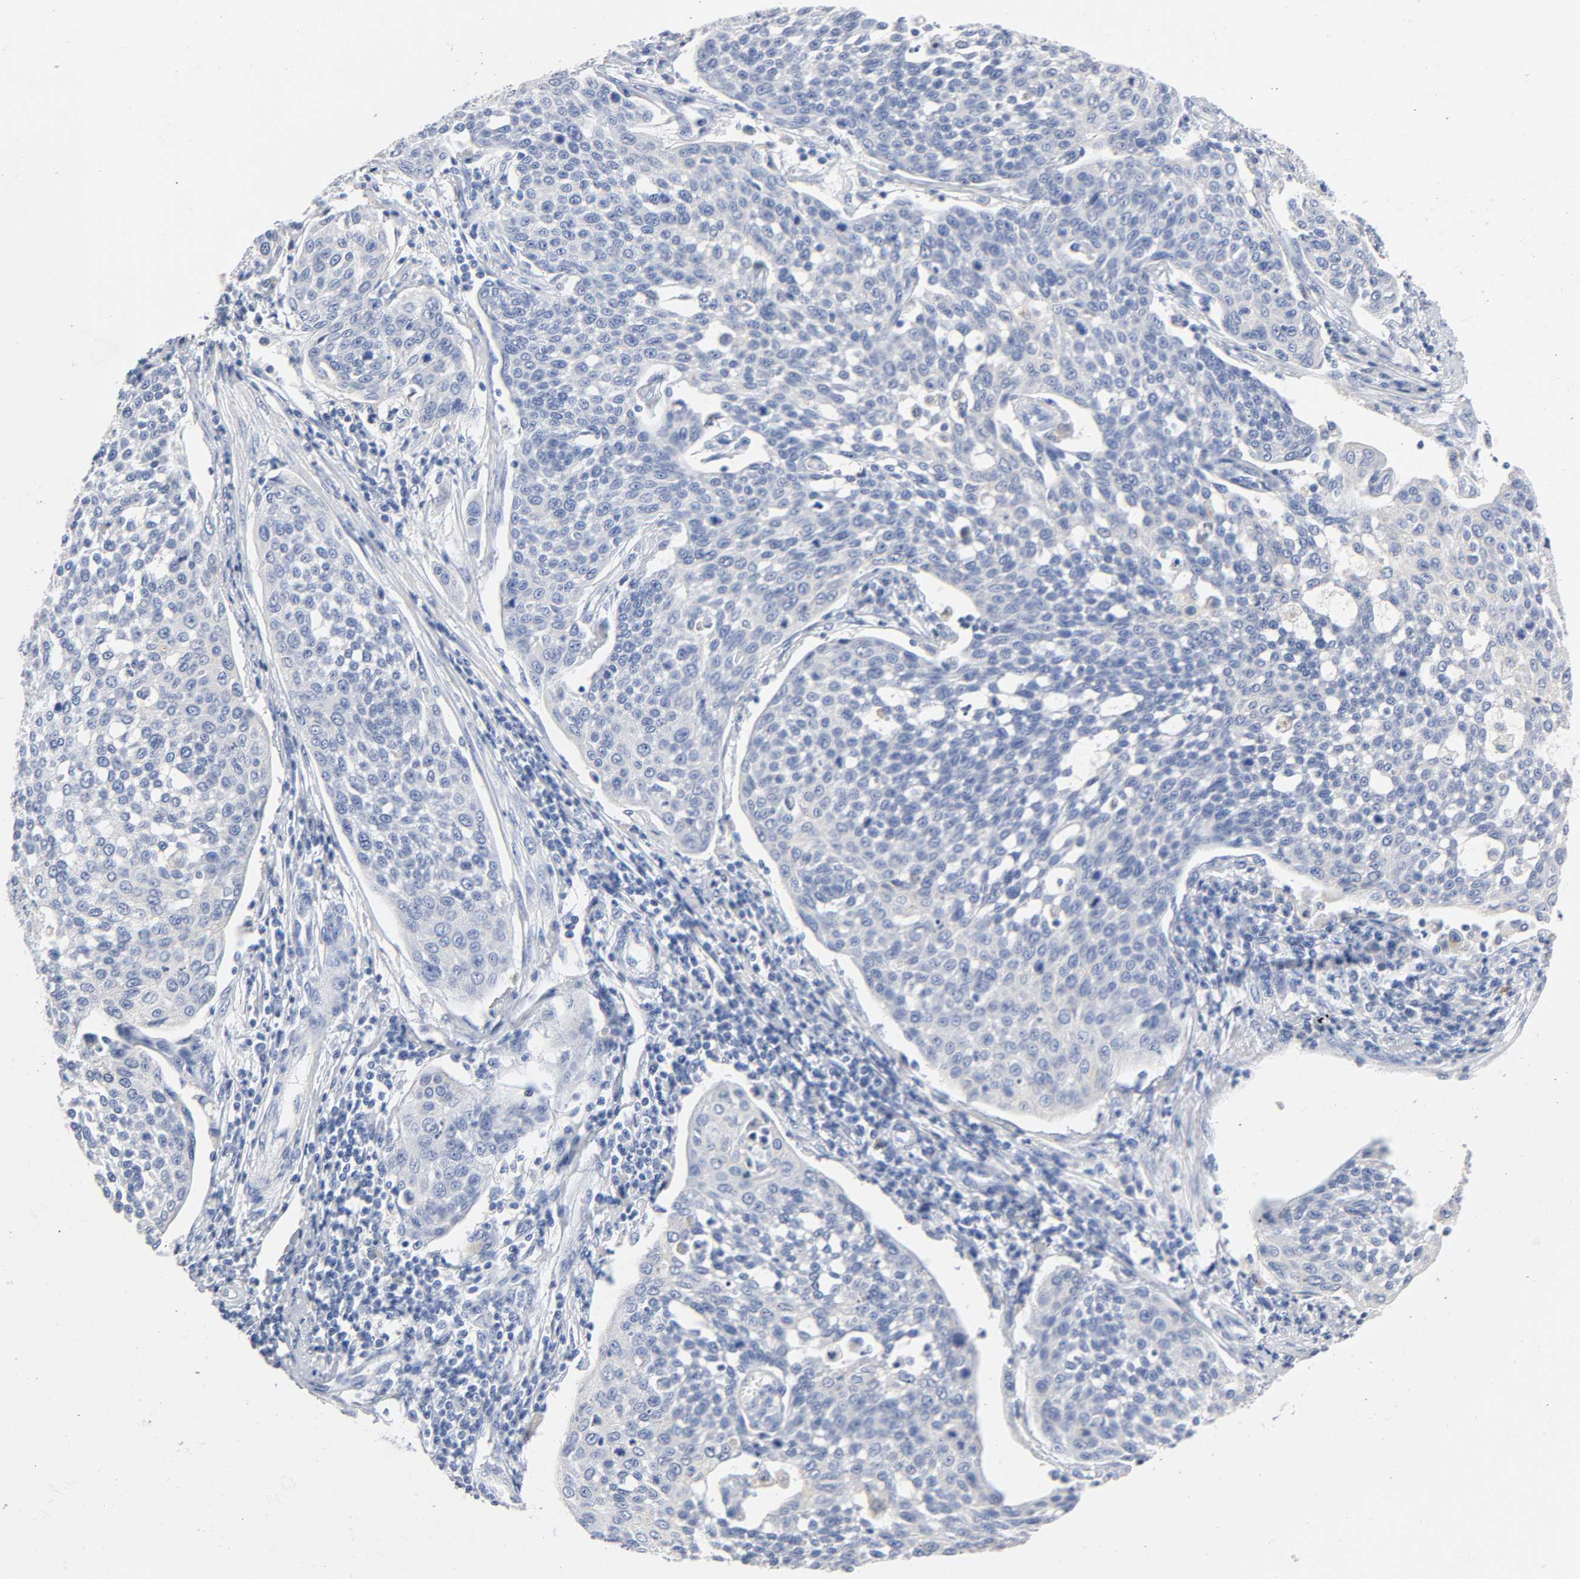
{"staining": {"intensity": "negative", "quantity": "none", "location": "none"}, "tissue": "cervical cancer", "cell_type": "Tumor cells", "image_type": "cancer", "snomed": [{"axis": "morphology", "description": "Squamous cell carcinoma, NOS"}, {"axis": "topography", "description": "Cervix"}], "caption": "A histopathology image of human cervical cancer is negative for staining in tumor cells.", "gene": "ACP3", "patient": {"sex": "female", "age": 34}}